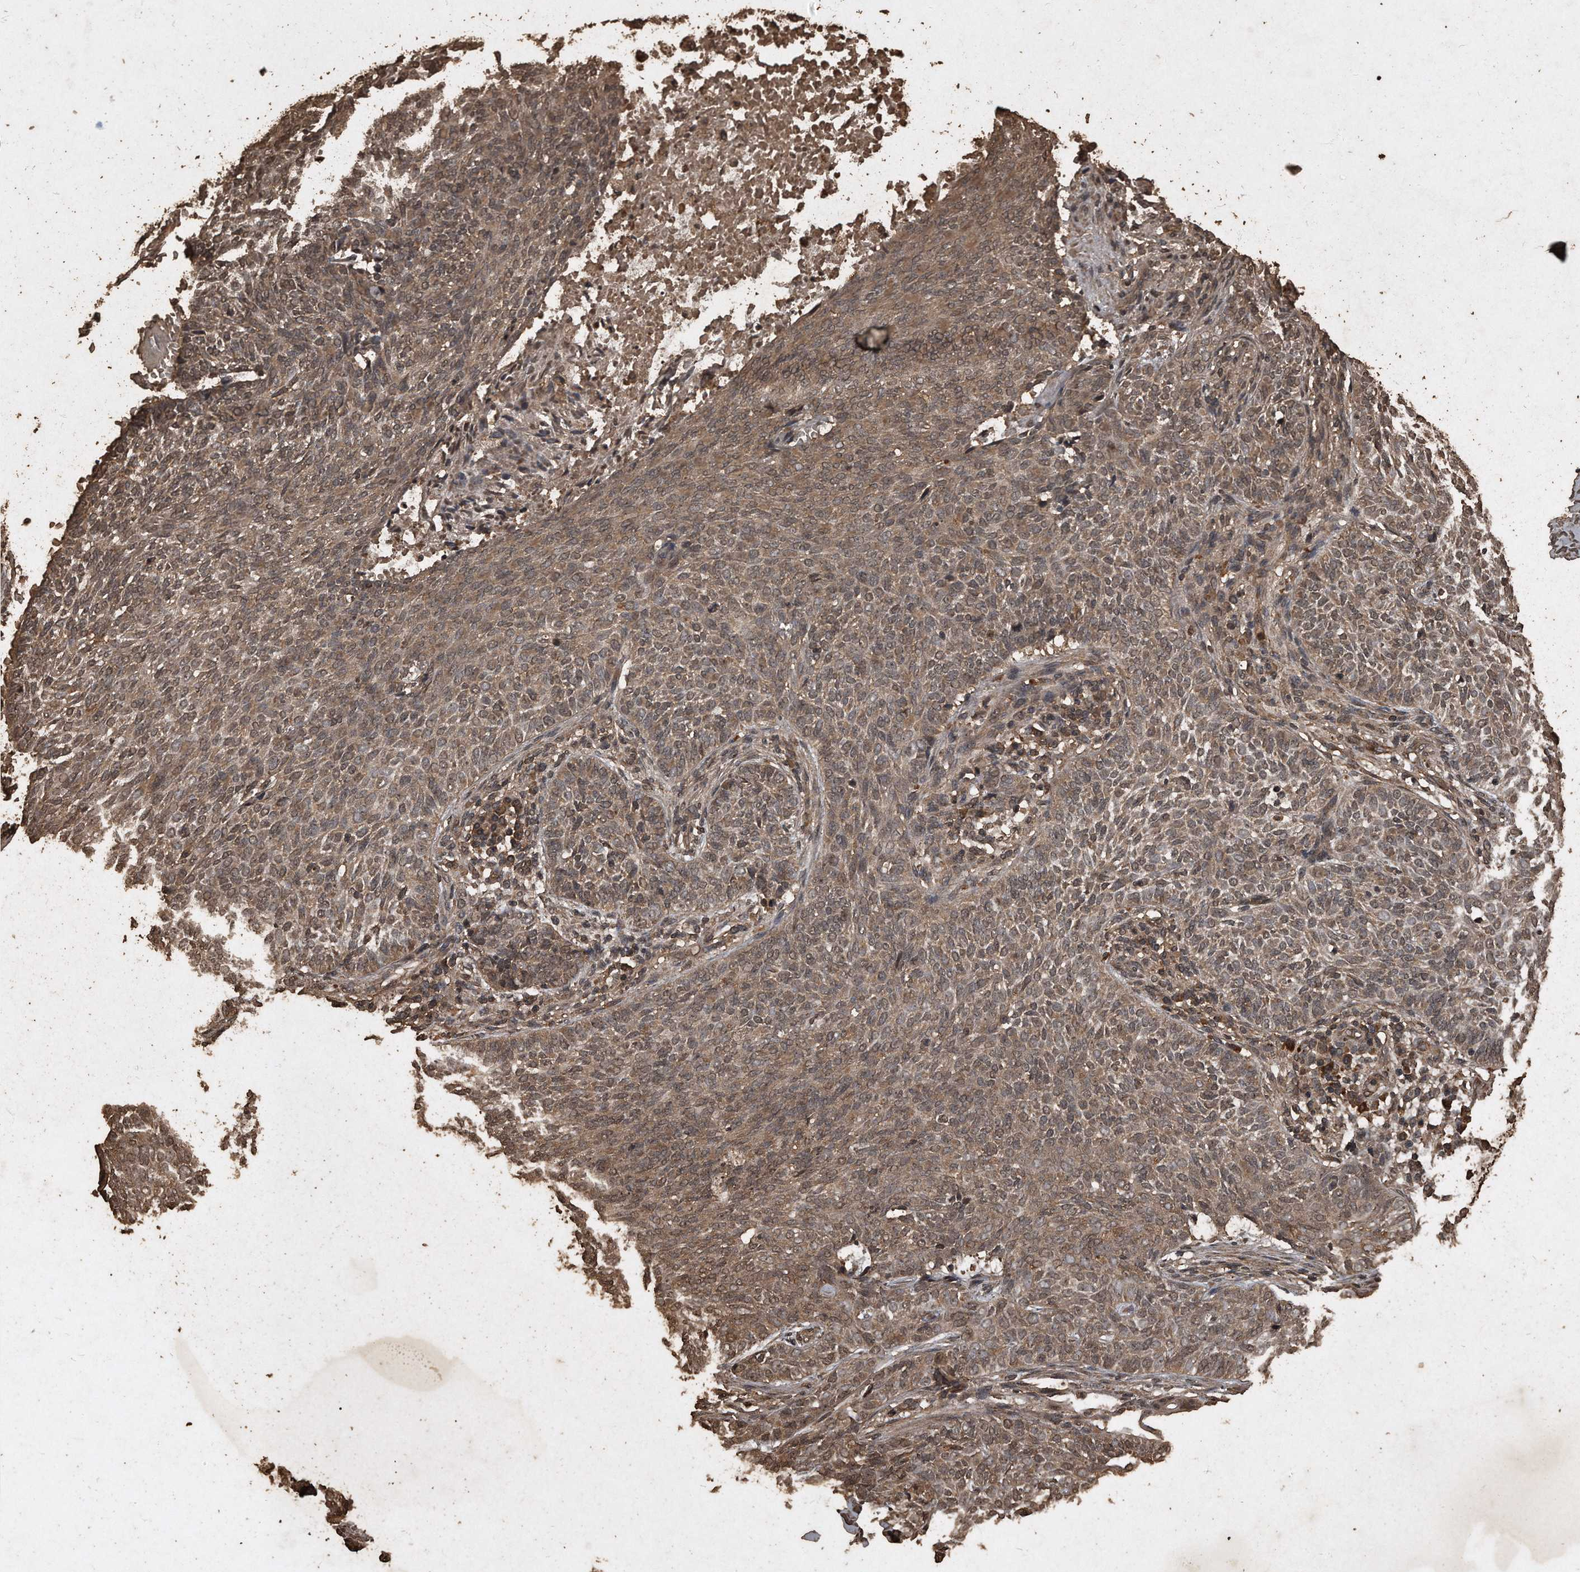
{"staining": {"intensity": "weak", "quantity": ">75%", "location": "cytoplasmic/membranous,nuclear"}, "tissue": "skin cancer", "cell_type": "Tumor cells", "image_type": "cancer", "snomed": [{"axis": "morphology", "description": "Basal cell carcinoma"}, {"axis": "topography", "description": "Skin"}], "caption": "Protein expression analysis of human basal cell carcinoma (skin) reveals weak cytoplasmic/membranous and nuclear expression in approximately >75% of tumor cells.", "gene": "CFLAR", "patient": {"sex": "male", "age": 87}}